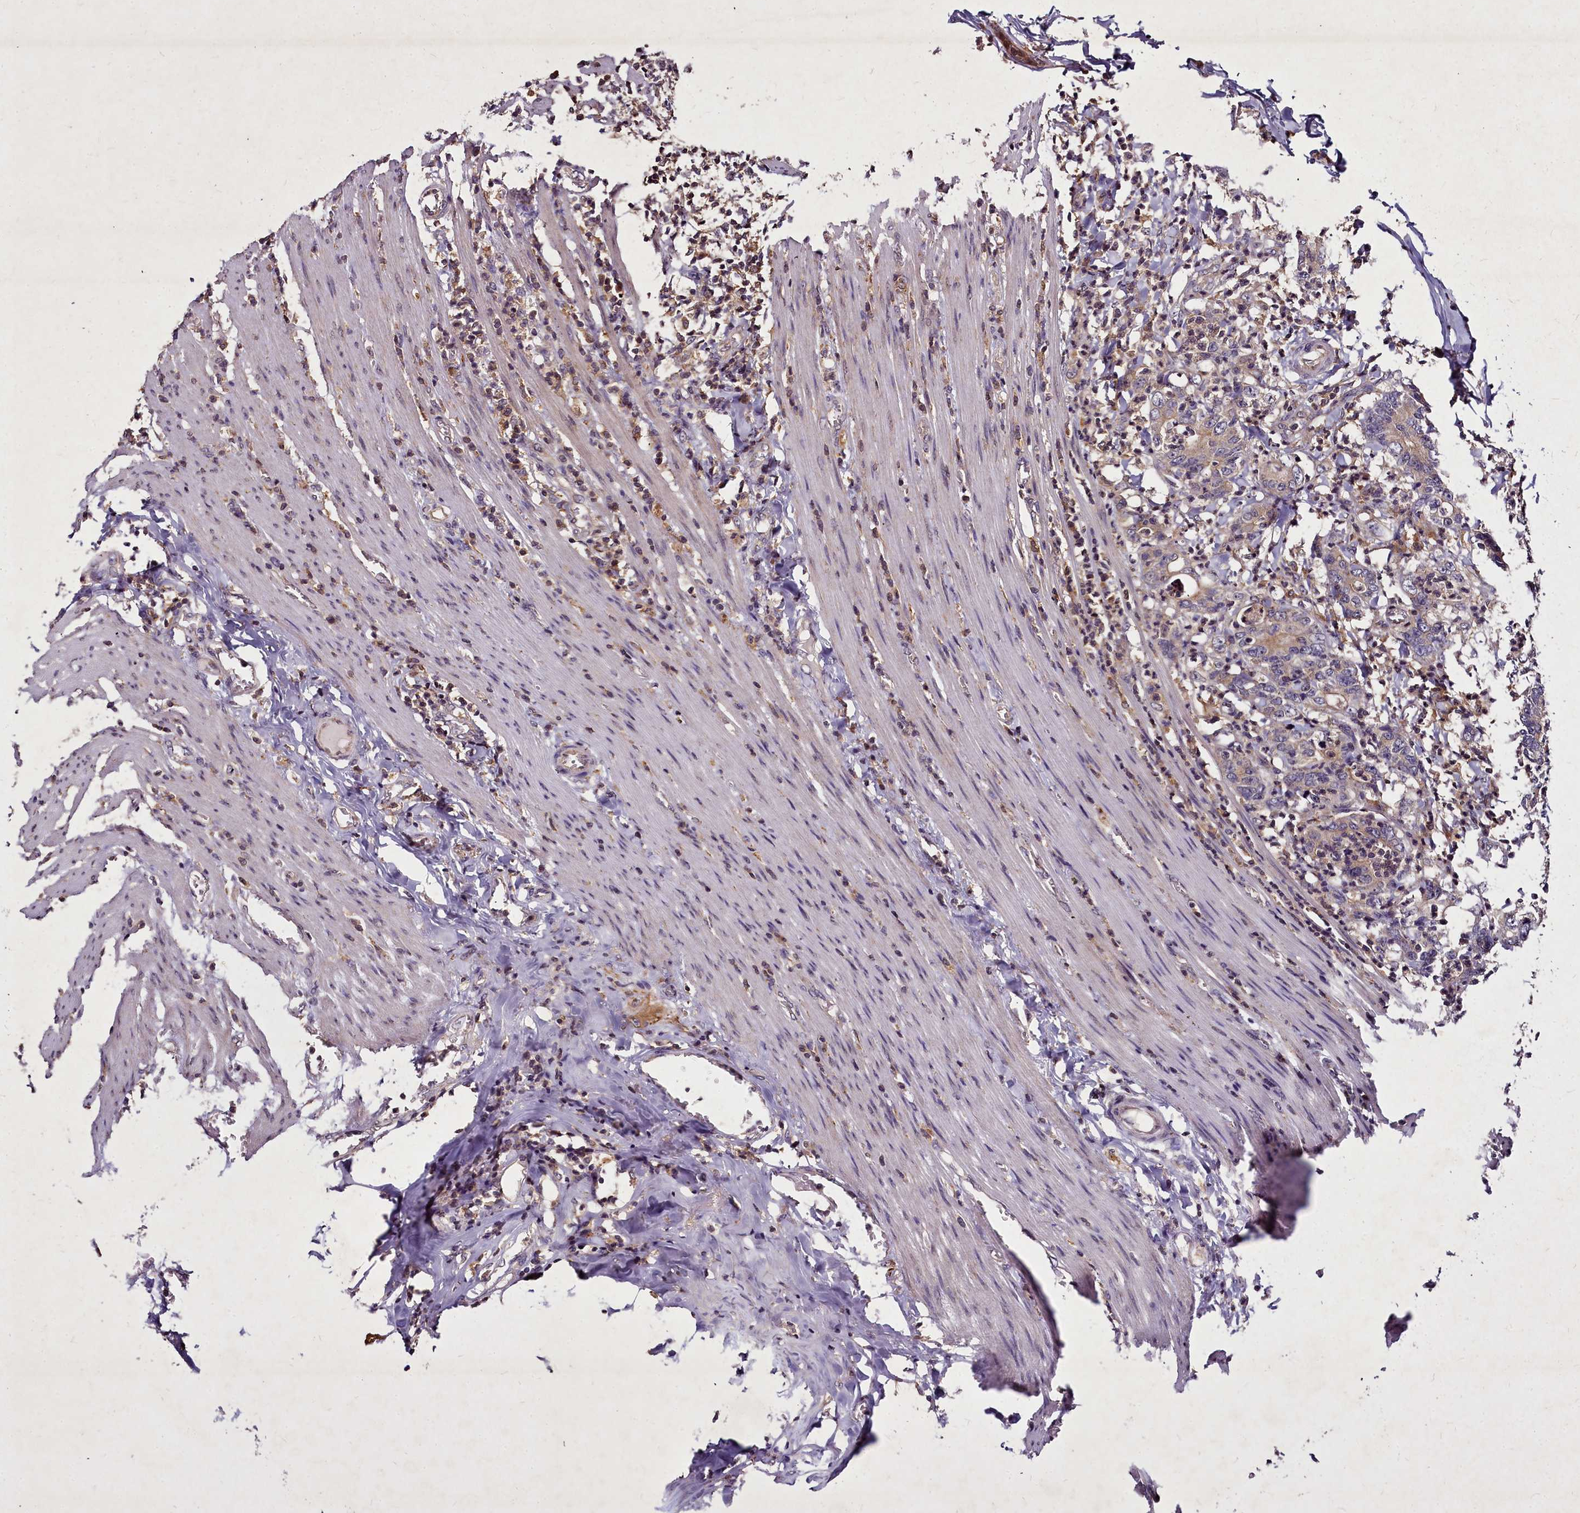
{"staining": {"intensity": "weak", "quantity": "25%-75%", "location": "cytoplasmic/membranous"}, "tissue": "colorectal cancer", "cell_type": "Tumor cells", "image_type": "cancer", "snomed": [{"axis": "morphology", "description": "Adenocarcinoma, NOS"}, {"axis": "topography", "description": "Colon"}], "caption": "An image of human colorectal adenocarcinoma stained for a protein displays weak cytoplasmic/membranous brown staining in tumor cells. The staining is performed using DAB (3,3'-diaminobenzidine) brown chromogen to label protein expression. The nuclei are counter-stained blue using hematoxylin.", "gene": "NCKAP1L", "patient": {"sex": "female", "age": 75}}